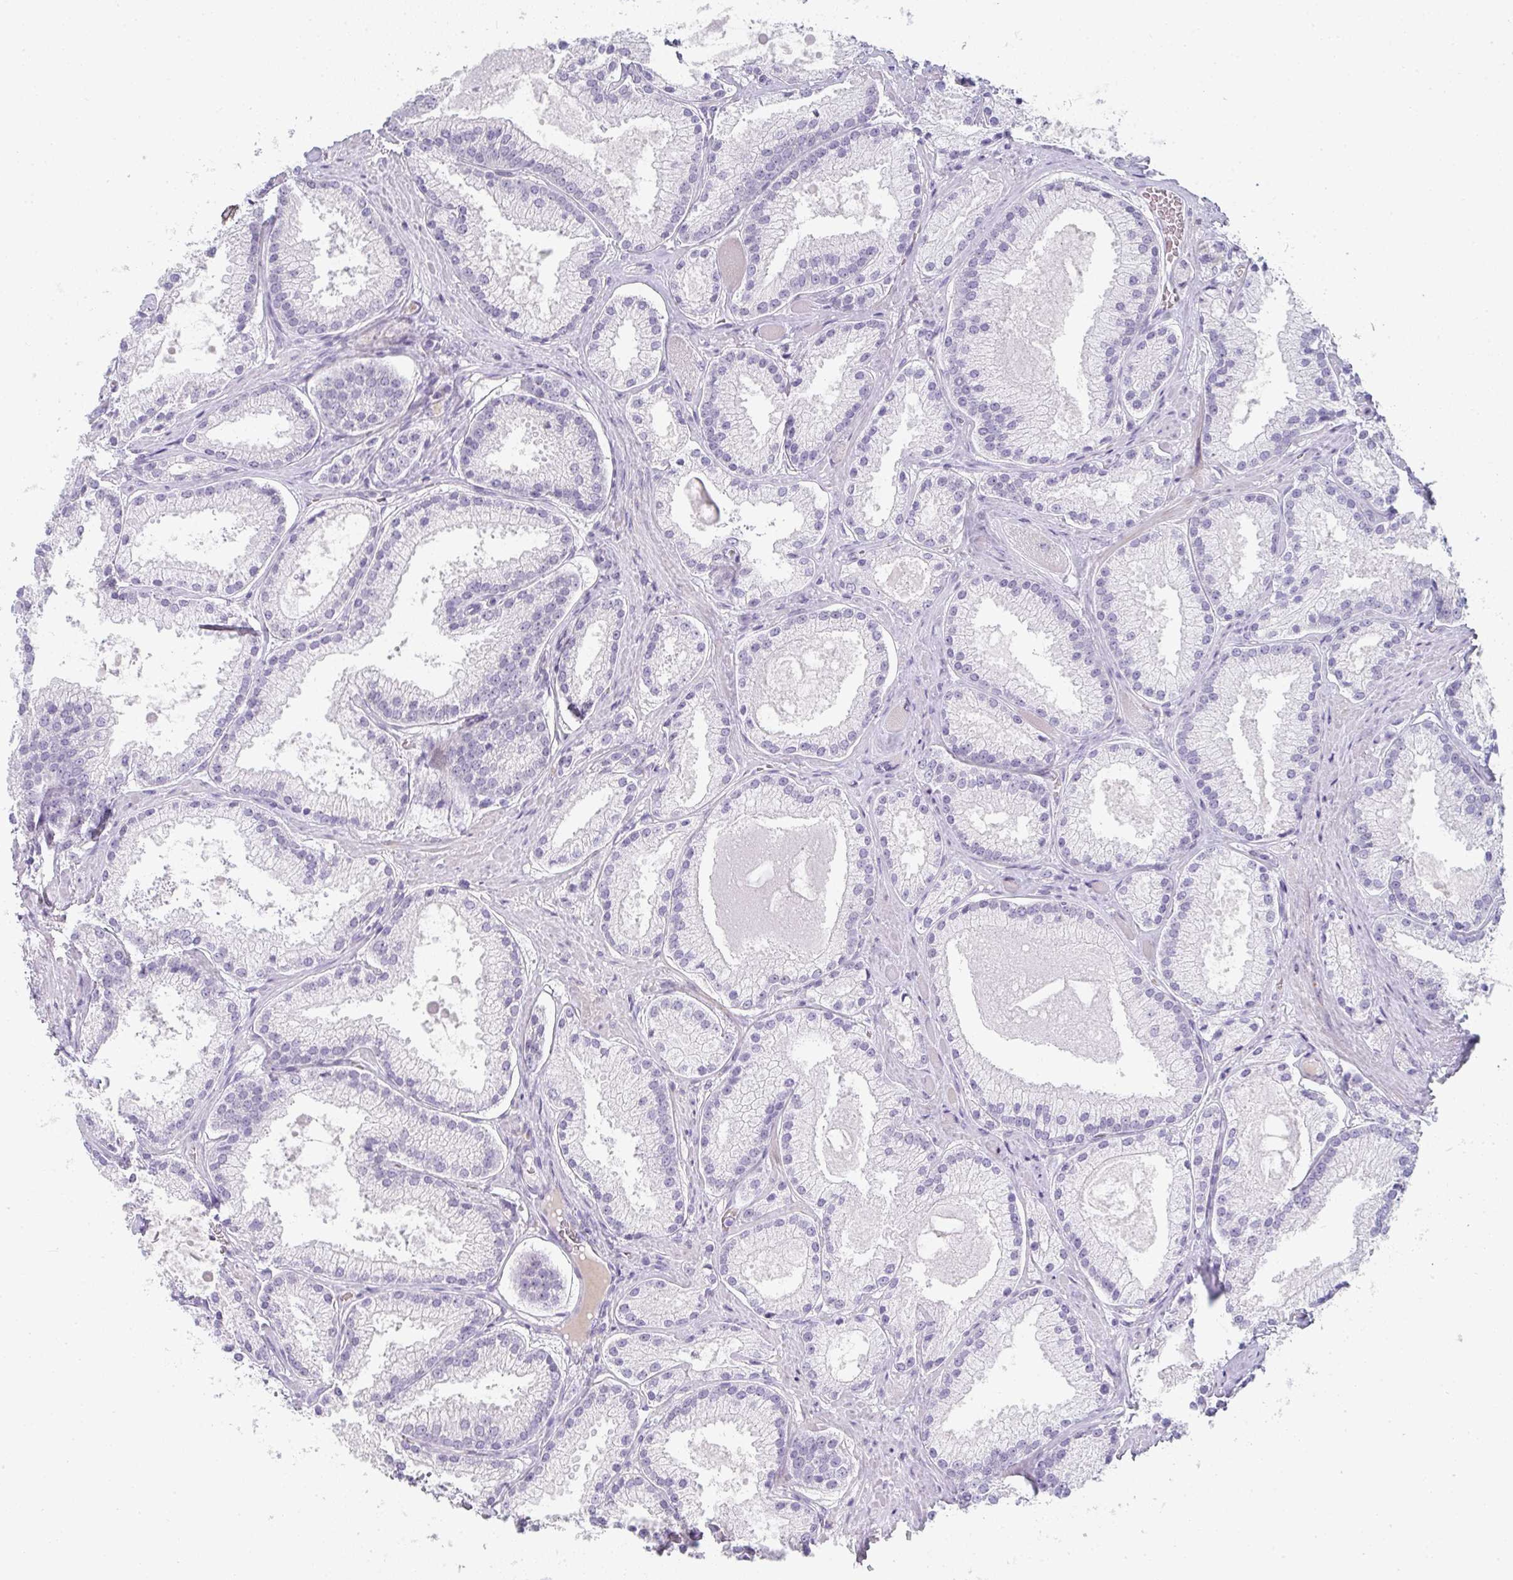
{"staining": {"intensity": "negative", "quantity": "none", "location": "none"}, "tissue": "prostate cancer", "cell_type": "Tumor cells", "image_type": "cancer", "snomed": [{"axis": "morphology", "description": "Adenocarcinoma, High grade"}, {"axis": "topography", "description": "Prostate"}], "caption": "High power microscopy image of an immunohistochemistry image of prostate cancer, revealing no significant staining in tumor cells.", "gene": "NEU2", "patient": {"sex": "male", "age": 68}}